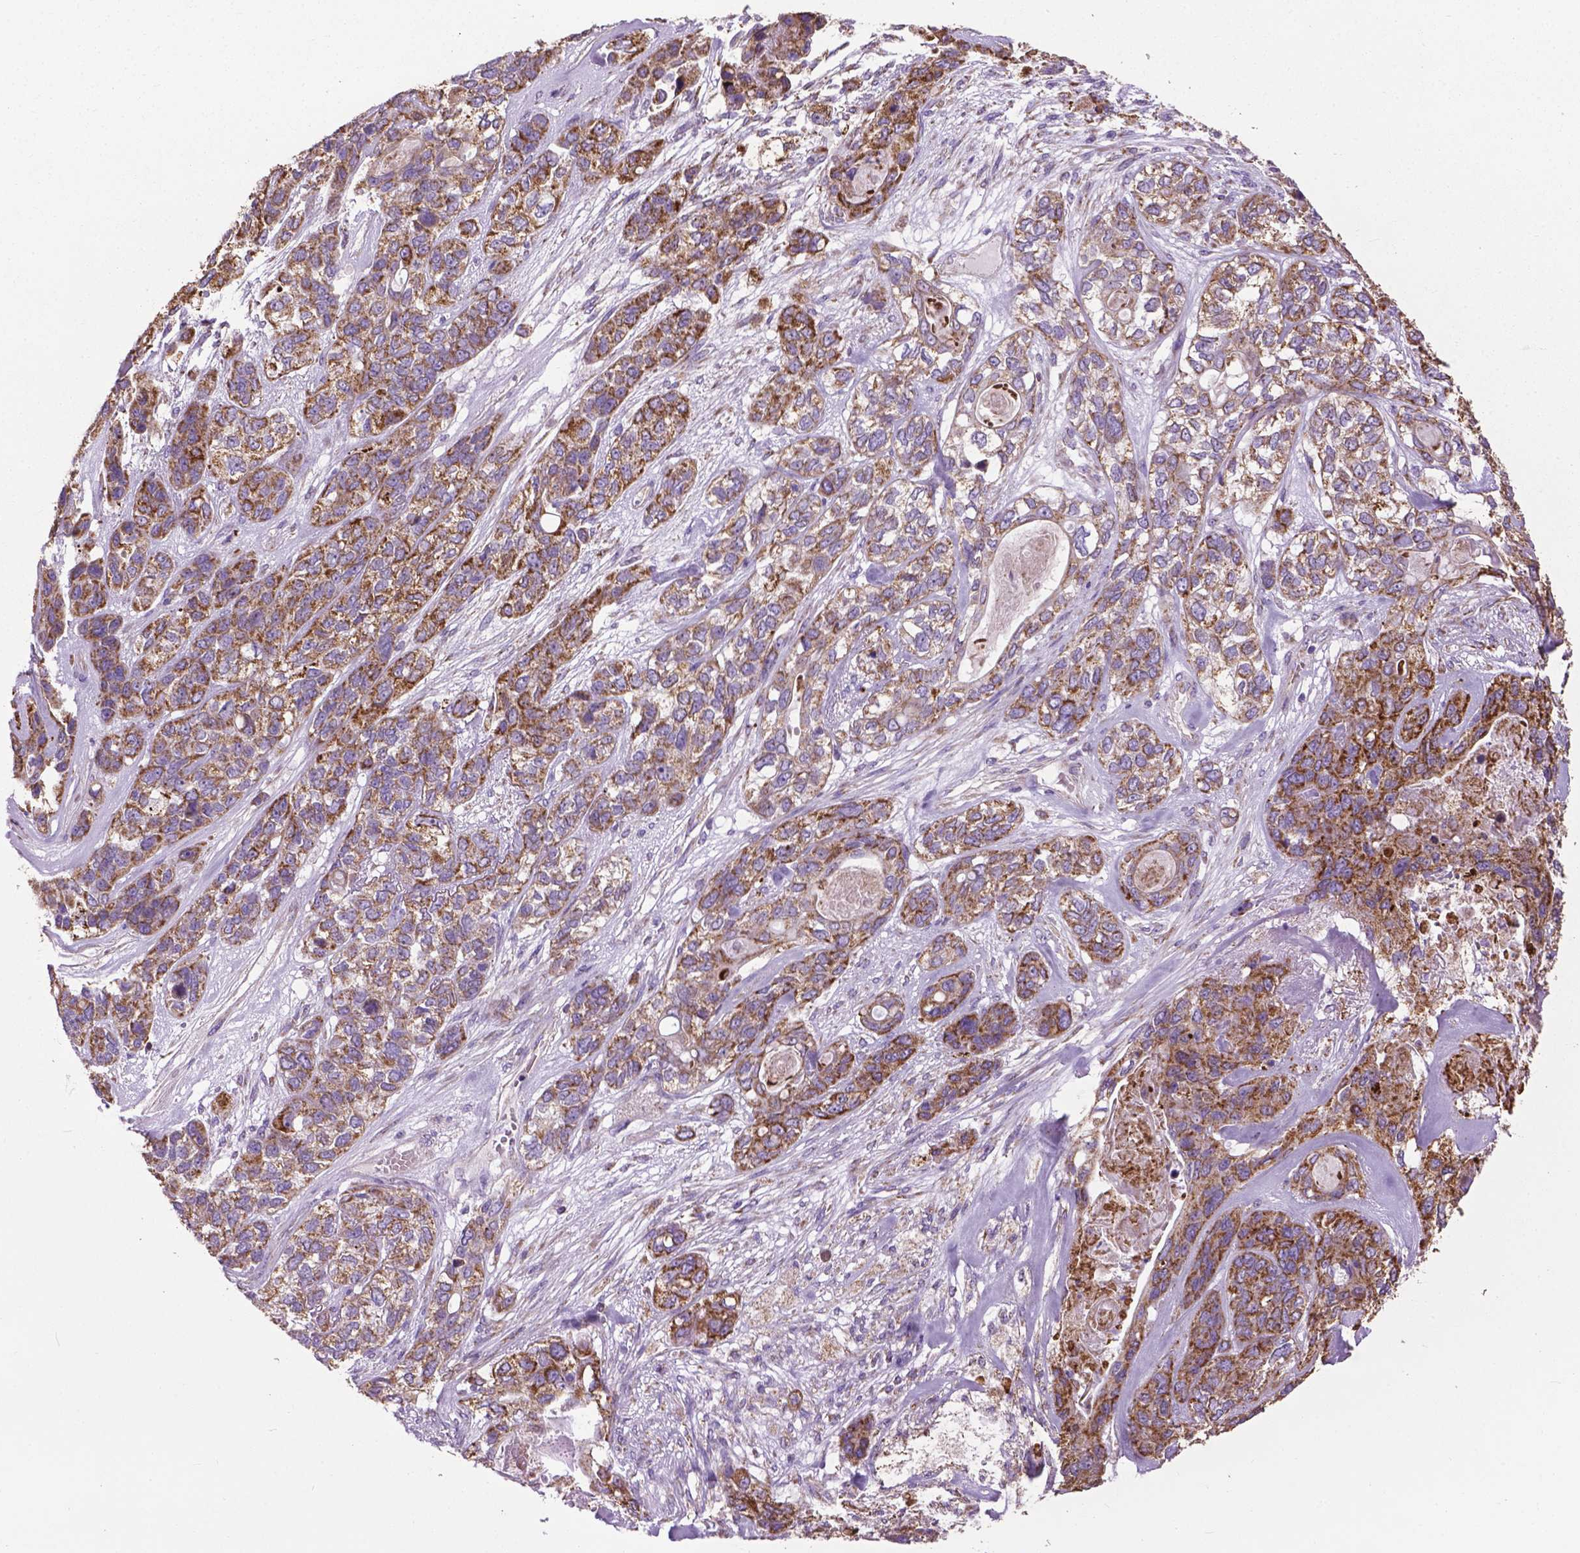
{"staining": {"intensity": "moderate", "quantity": ">75%", "location": "cytoplasmic/membranous"}, "tissue": "lung cancer", "cell_type": "Tumor cells", "image_type": "cancer", "snomed": [{"axis": "morphology", "description": "Squamous cell carcinoma, NOS"}, {"axis": "topography", "description": "Lung"}], "caption": "Lung cancer (squamous cell carcinoma) stained with DAB immunohistochemistry (IHC) reveals medium levels of moderate cytoplasmic/membranous staining in about >75% of tumor cells.", "gene": "VDAC1", "patient": {"sex": "female", "age": 70}}